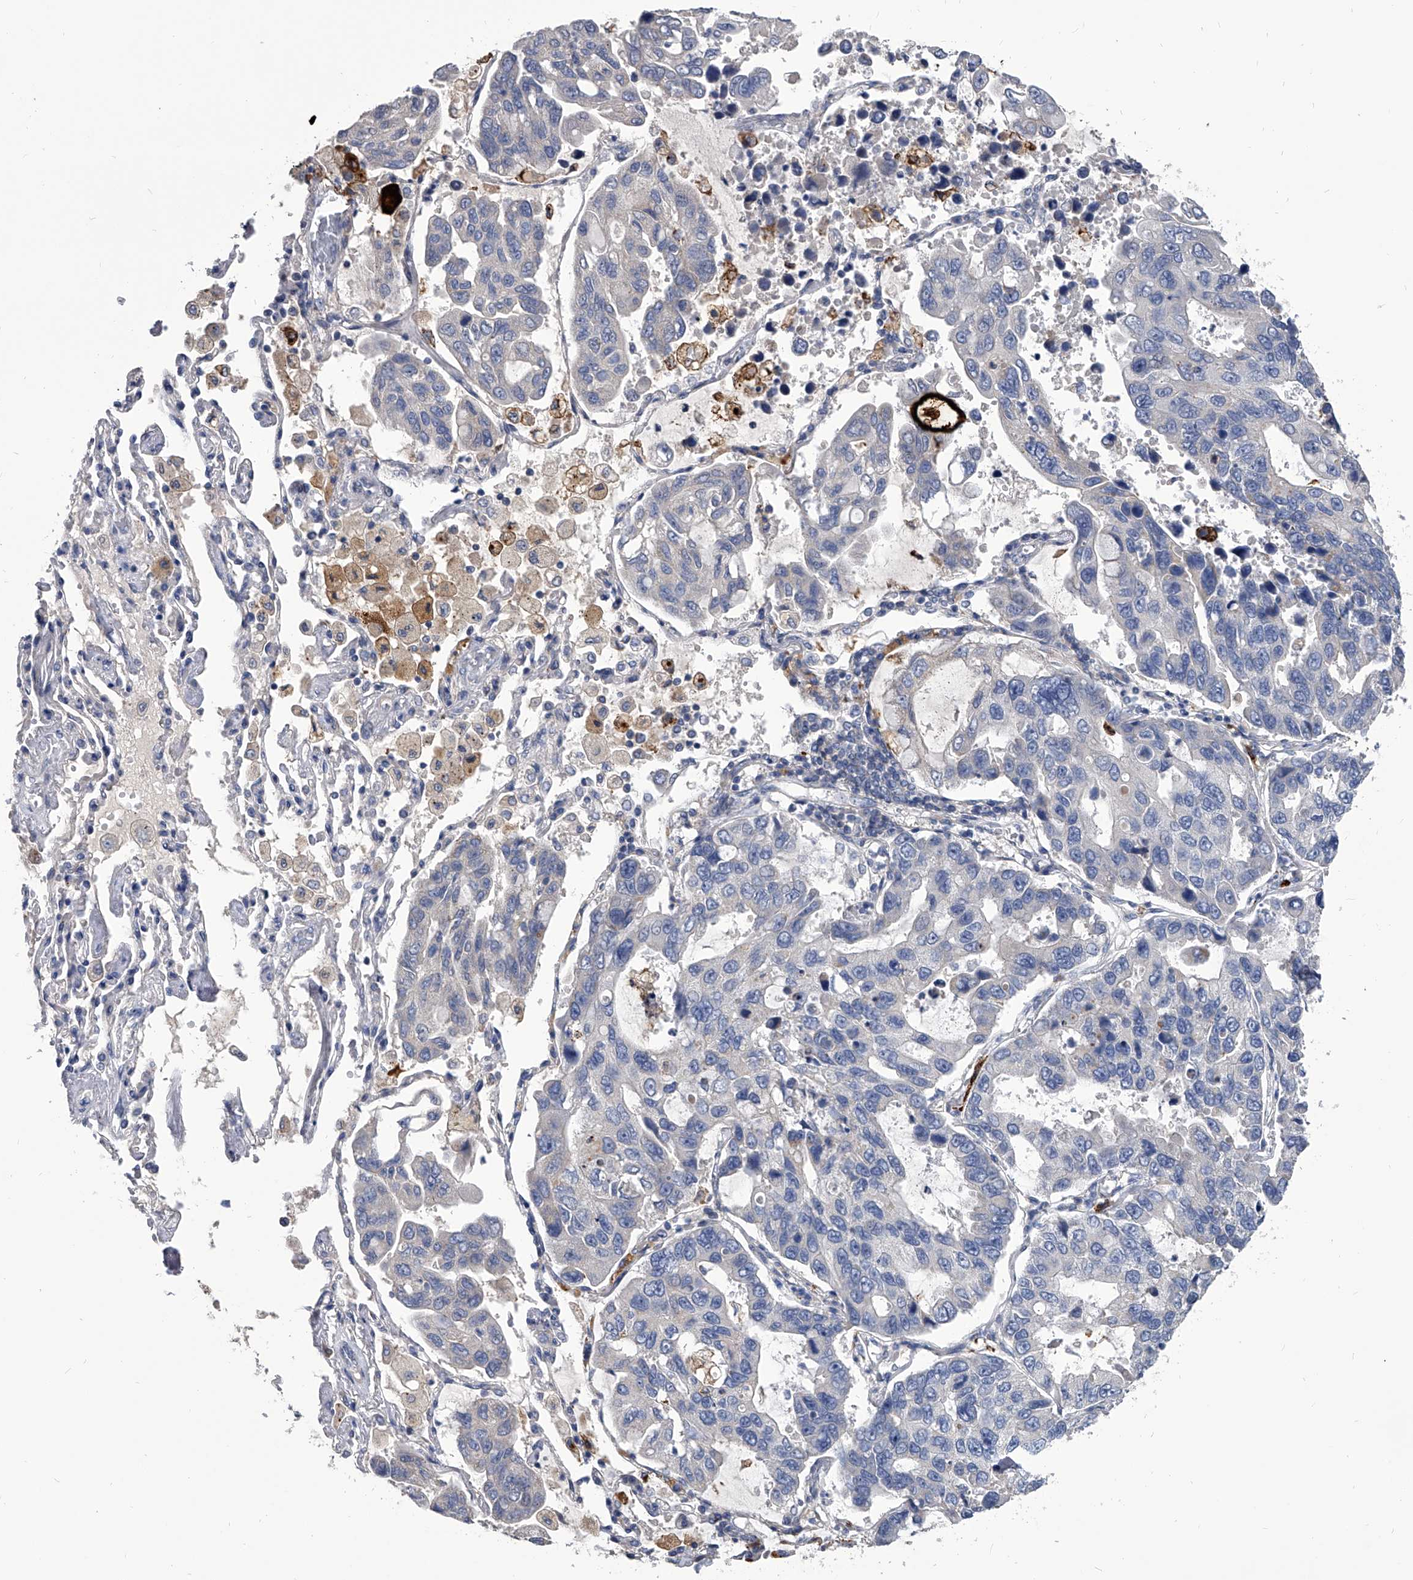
{"staining": {"intensity": "negative", "quantity": "none", "location": "none"}, "tissue": "lung cancer", "cell_type": "Tumor cells", "image_type": "cancer", "snomed": [{"axis": "morphology", "description": "Adenocarcinoma, NOS"}, {"axis": "topography", "description": "Lung"}], "caption": "This is a photomicrograph of immunohistochemistry staining of lung cancer (adenocarcinoma), which shows no expression in tumor cells.", "gene": "SPP1", "patient": {"sex": "male", "age": 64}}